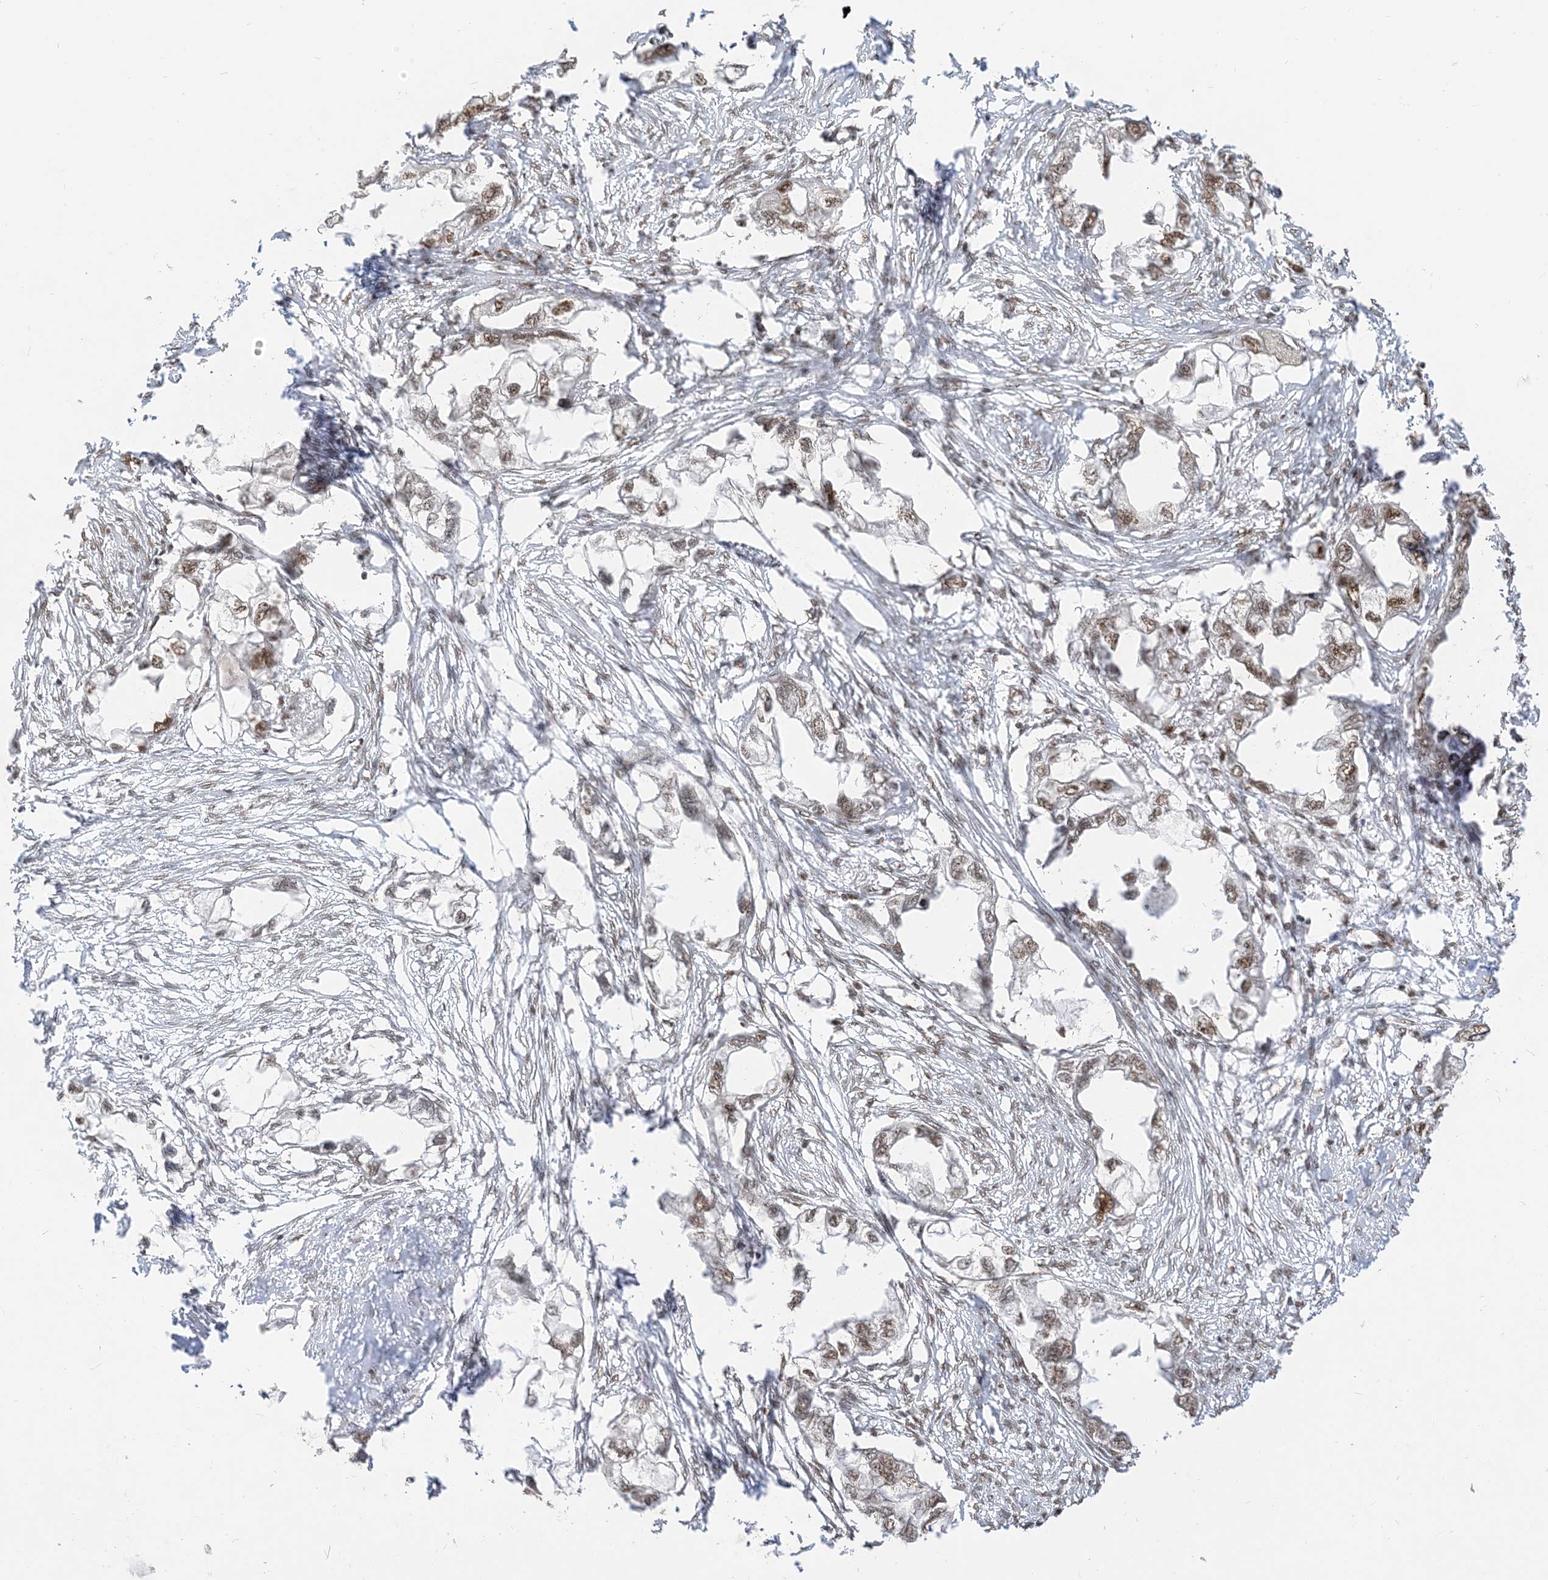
{"staining": {"intensity": "weak", "quantity": ">75%", "location": "nuclear"}, "tissue": "endometrial cancer", "cell_type": "Tumor cells", "image_type": "cancer", "snomed": [{"axis": "morphology", "description": "Adenocarcinoma, NOS"}, {"axis": "morphology", "description": "Adenocarcinoma, metastatic, NOS"}, {"axis": "topography", "description": "Adipose tissue"}, {"axis": "topography", "description": "Endometrium"}], "caption": "Immunohistochemistry histopathology image of neoplastic tissue: human endometrial cancer (adenocarcinoma) stained using immunohistochemistry reveals low levels of weak protein expression localized specifically in the nuclear of tumor cells, appearing as a nuclear brown color.", "gene": "ARGLU1", "patient": {"sex": "female", "age": 67}}